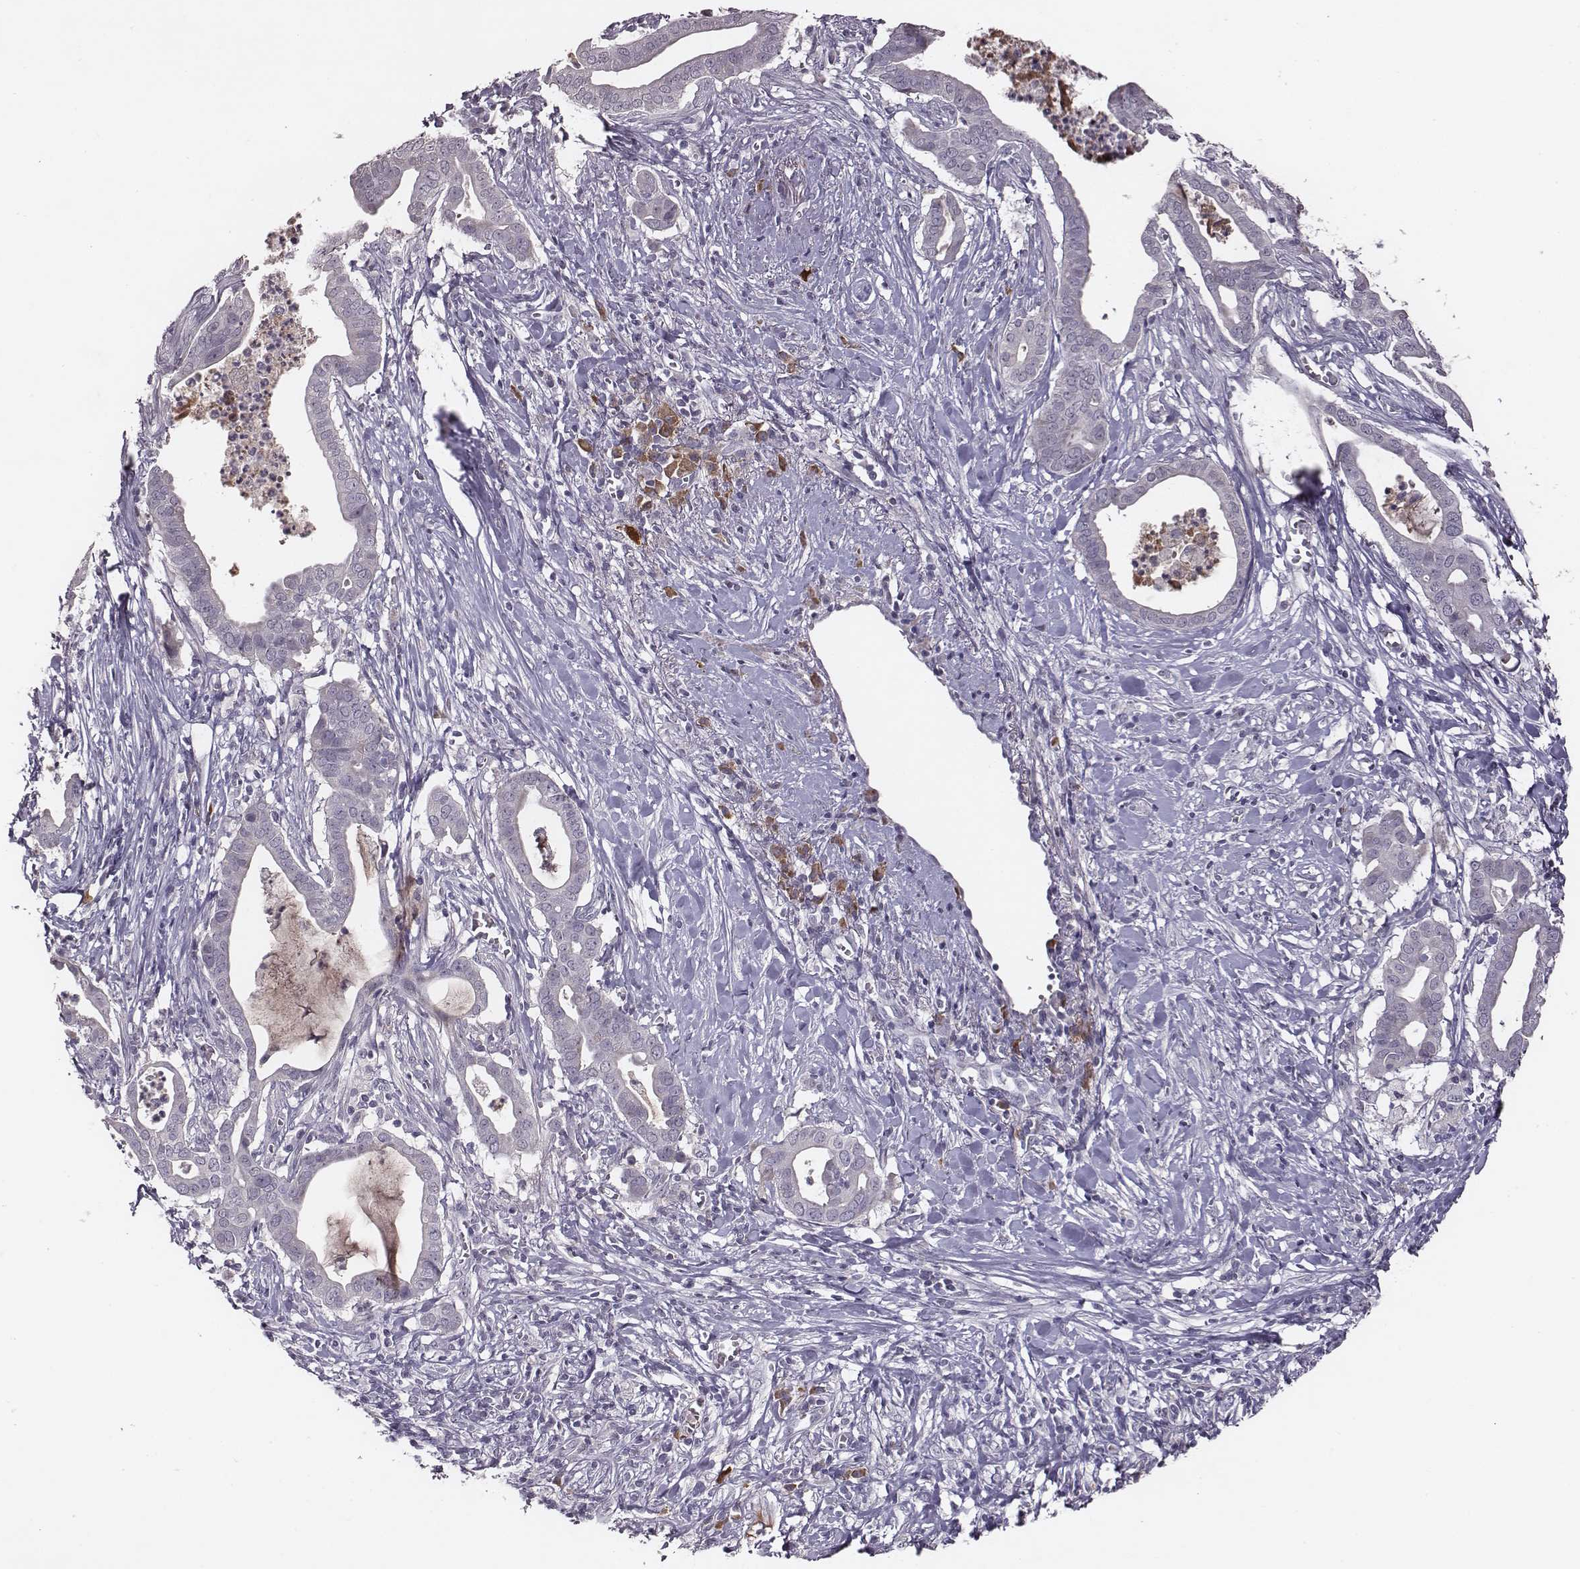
{"staining": {"intensity": "negative", "quantity": "none", "location": "none"}, "tissue": "pancreatic cancer", "cell_type": "Tumor cells", "image_type": "cancer", "snomed": [{"axis": "morphology", "description": "Adenocarcinoma, NOS"}, {"axis": "topography", "description": "Pancreas"}], "caption": "IHC of pancreatic adenocarcinoma displays no positivity in tumor cells. Nuclei are stained in blue.", "gene": "SLC22A6", "patient": {"sex": "male", "age": 61}}